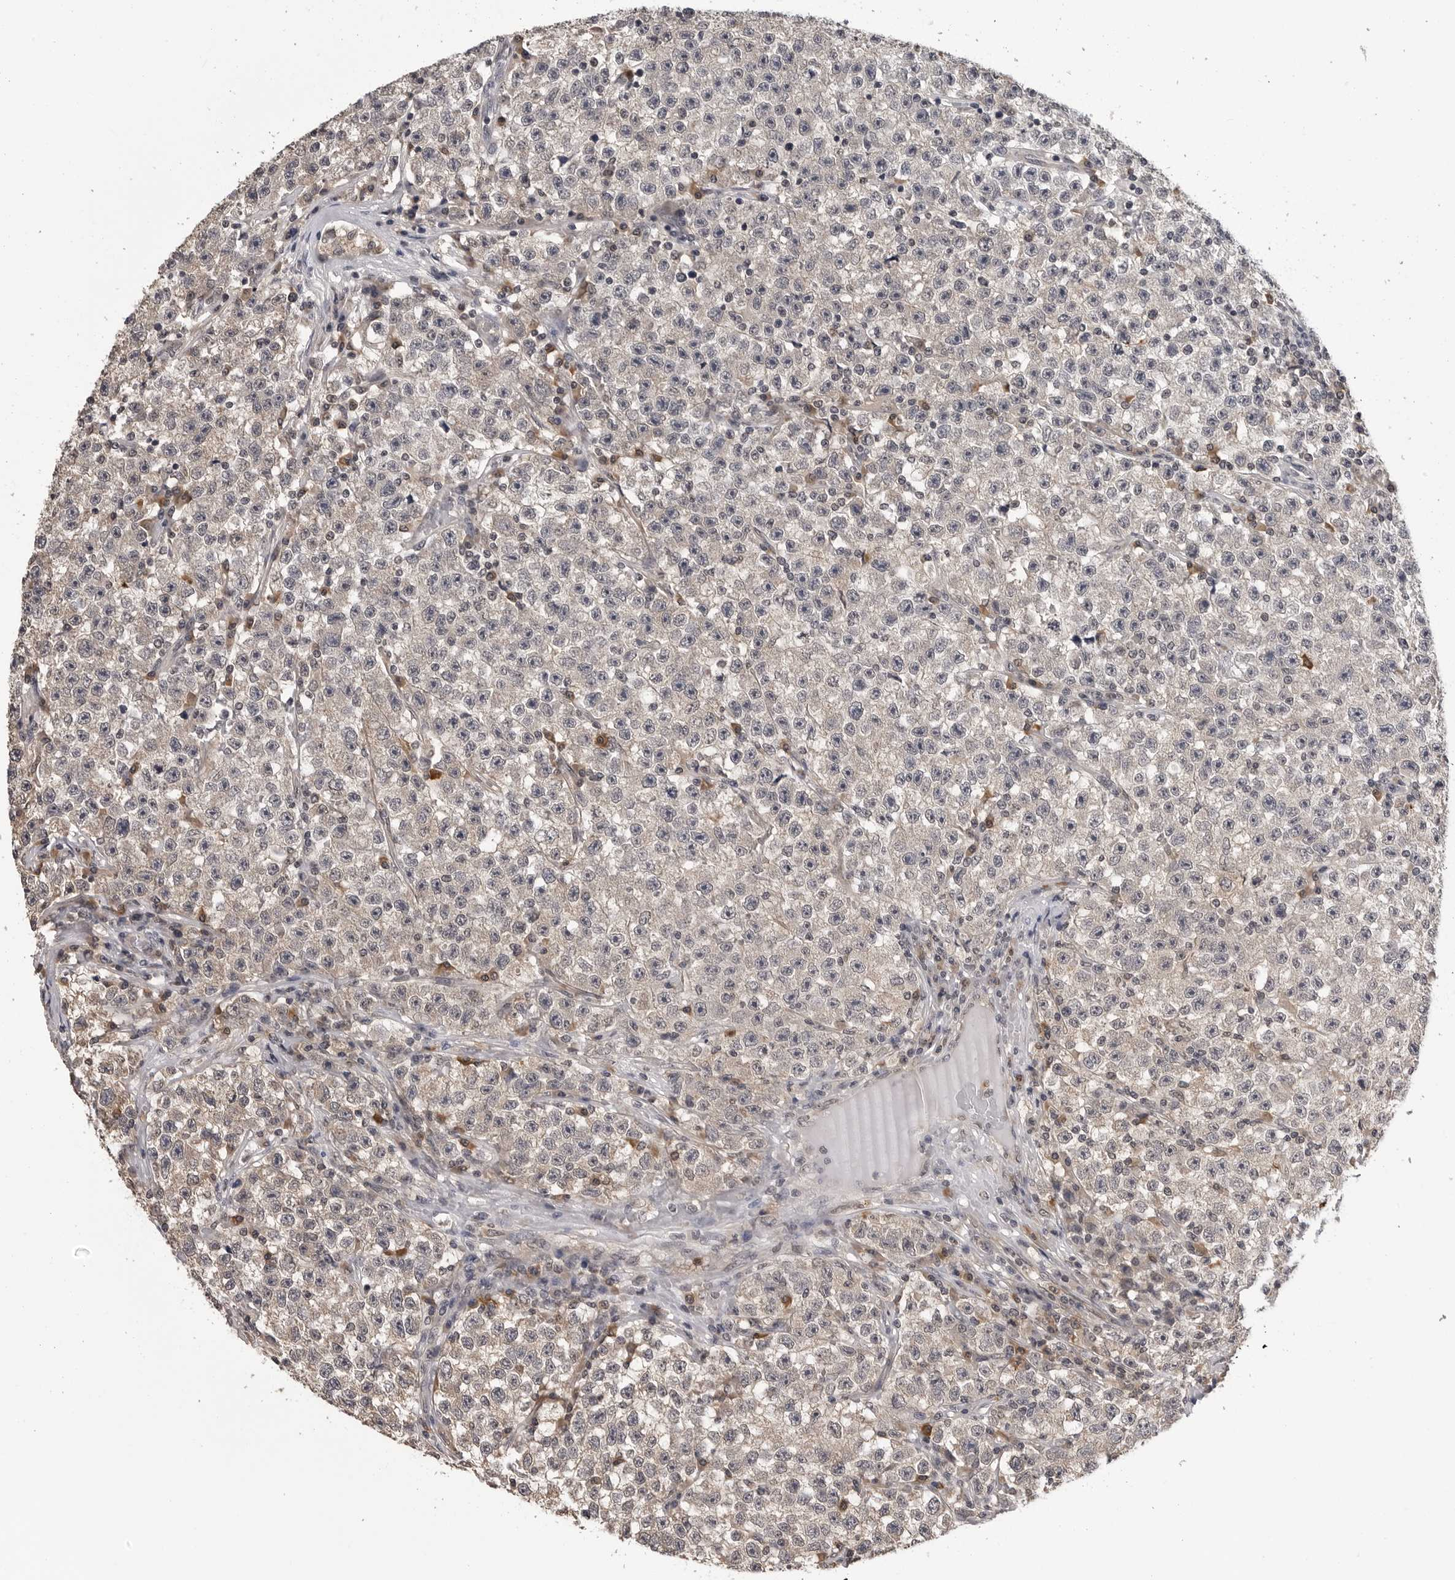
{"staining": {"intensity": "weak", "quantity": "<25%", "location": "cytoplasmic/membranous"}, "tissue": "testis cancer", "cell_type": "Tumor cells", "image_type": "cancer", "snomed": [{"axis": "morphology", "description": "Seminoma, NOS"}, {"axis": "topography", "description": "Testis"}], "caption": "Tumor cells show no significant expression in testis cancer.", "gene": "TRMT13", "patient": {"sex": "male", "age": 22}}